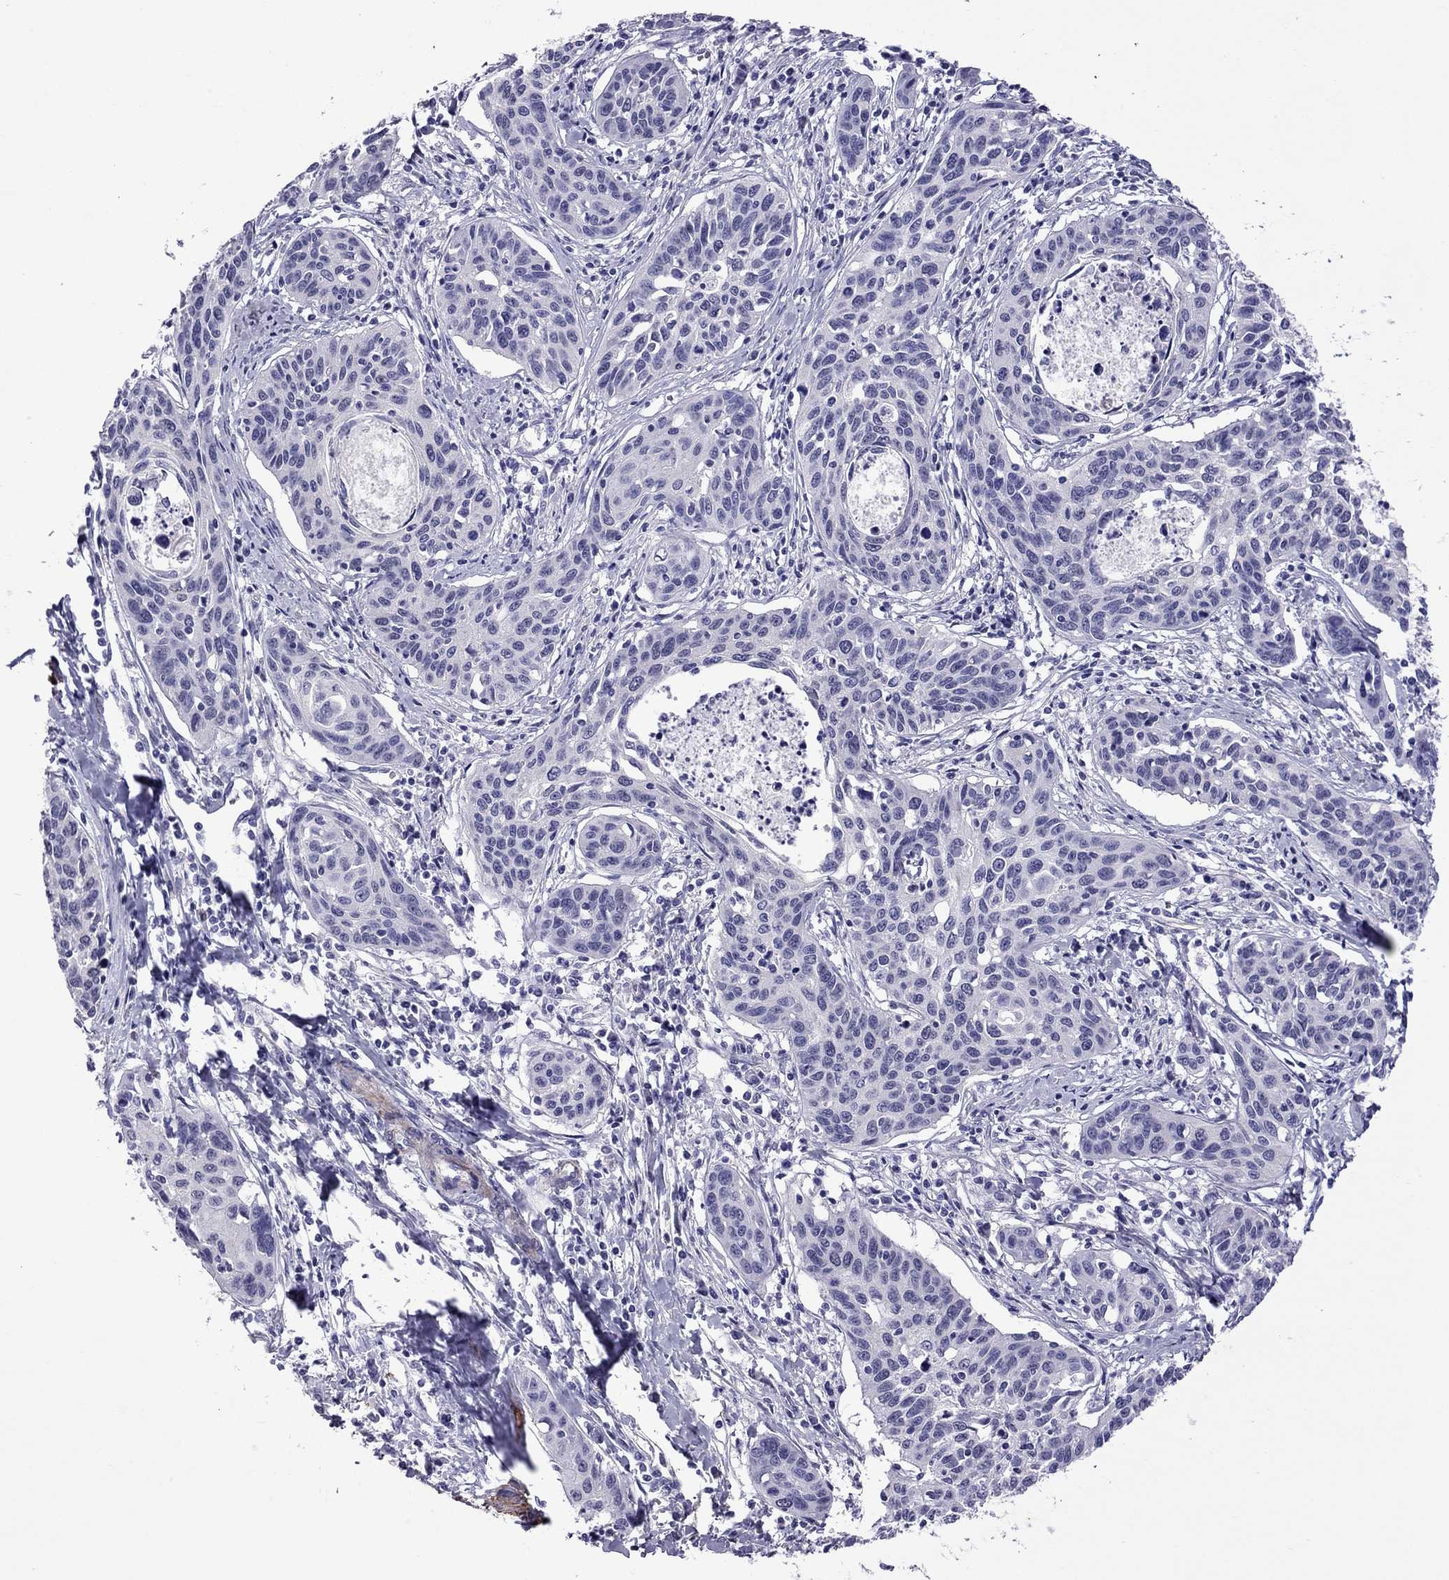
{"staining": {"intensity": "negative", "quantity": "none", "location": "none"}, "tissue": "cervical cancer", "cell_type": "Tumor cells", "image_type": "cancer", "snomed": [{"axis": "morphology", "description": "Squamous cell carcinoma, NOS"}, {"axis": "topography", "description": "Cervix"}], "caption": "Immunohistochemical staining of human cervical squamous cell carcinoma displays no significant staining in tumor cells. (Brightfield microscopy of DAB IHC at high magnification).", "gene": "CHRNA5", "patient": {"sex": "female", "age": 31}}